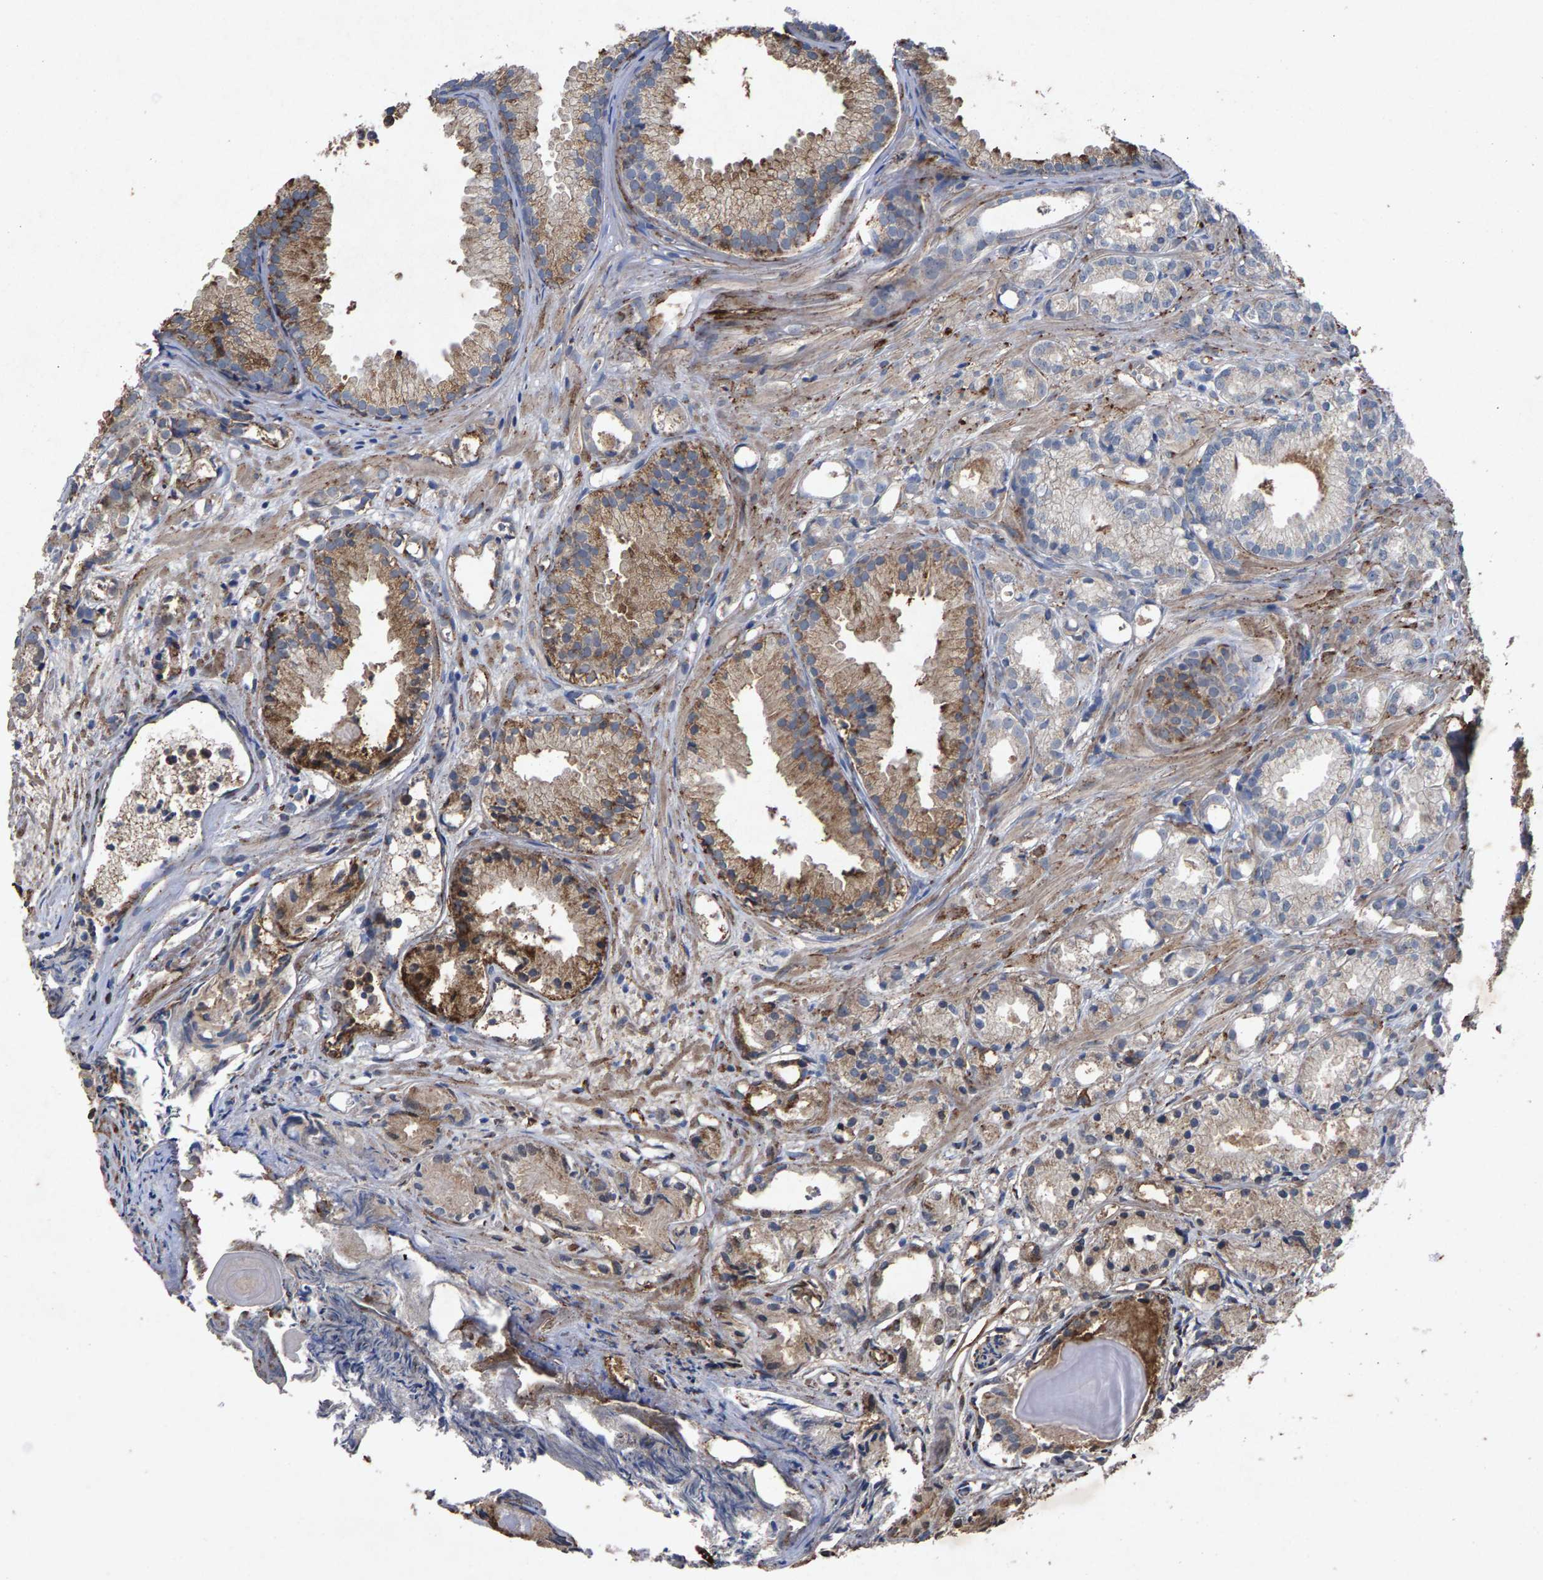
{"staining": {"intensity": "moderate", "quantity": "25%-75%", "location": "cytoplasmic/membranous"}, "tissue": "prostate cancer", "cell_type": "Tumor cells", "image_type": "cancer", "snomed": [{"axis": "morphology", "description": "Adenocarcinoma, Low grade"}, {"axis": "topography", "description": "Prostate"}], "caption": "Immunohistochemistry (IHC) (DAB (3,3'-diaminobenzidine)) staining of human low-grade adenocarcinoma (prostate) shows moderate cytoplasmic/membranous protein positivity in about 25%-75% of tumor cells.", "gene": "MAN2A1", "patient": {"sex": "male", "age": 72}}